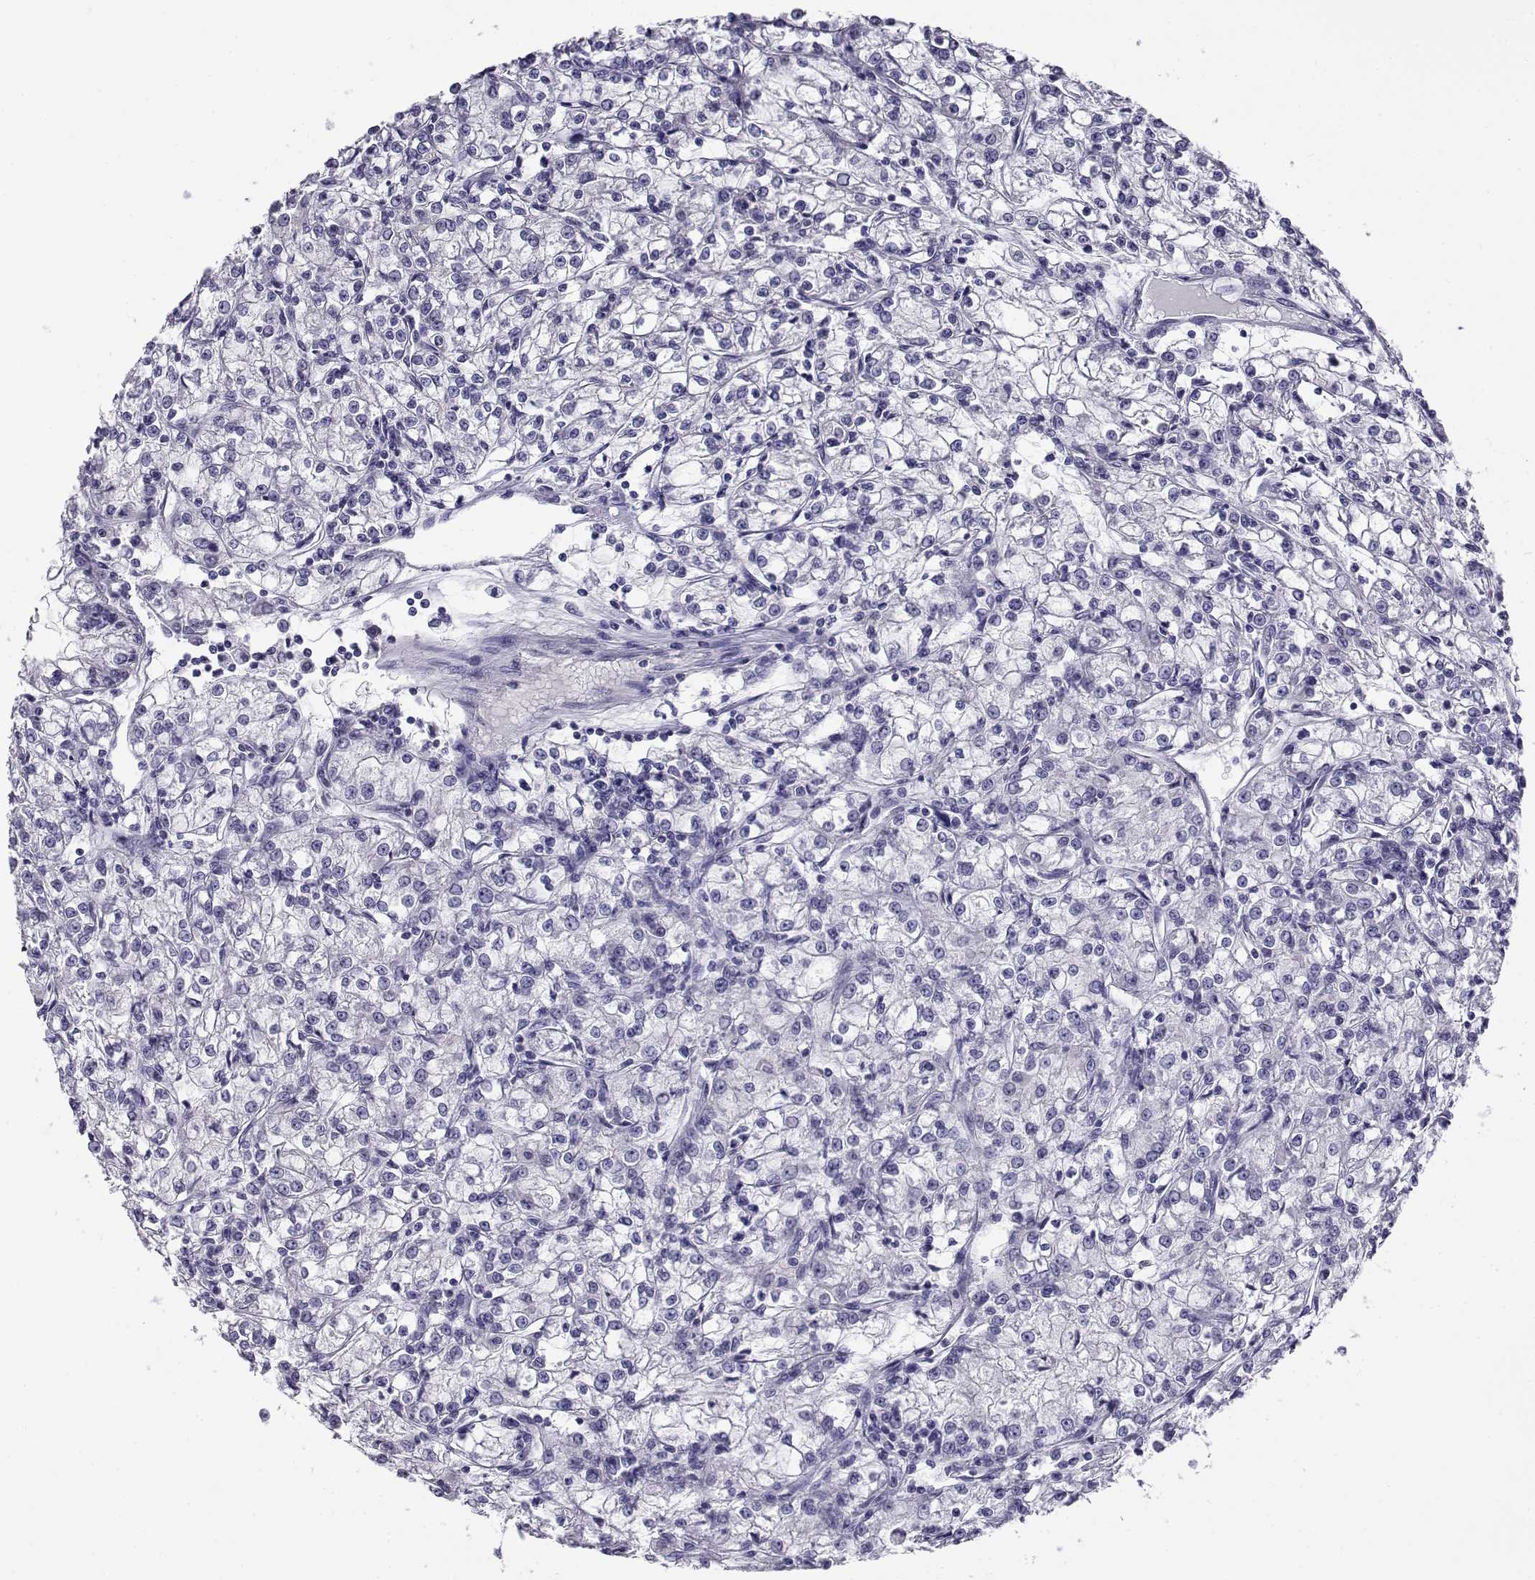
{"staining": {"intensity": "negative", "quantity": "none", "location": "none"}, "tissue": "renal cancer", "cell_type": "Tumor cells", "image_type": "cancer", "snomed": [{"axis": "morphology", "description": "Adenocarcinoma, NOS"}, {"axis": "topography", "description": "Kidney"}], "caption": "The micrograph exhibits no significant expression in tumor cells of renal cancer. The staining is performed using DAB (3,3'-diaminobenzidine) brown chromogen with nuclei counter-stained in using hematoxylin.", "gene": "CABS1", "patient": {"sex": "female", "age": 59}}